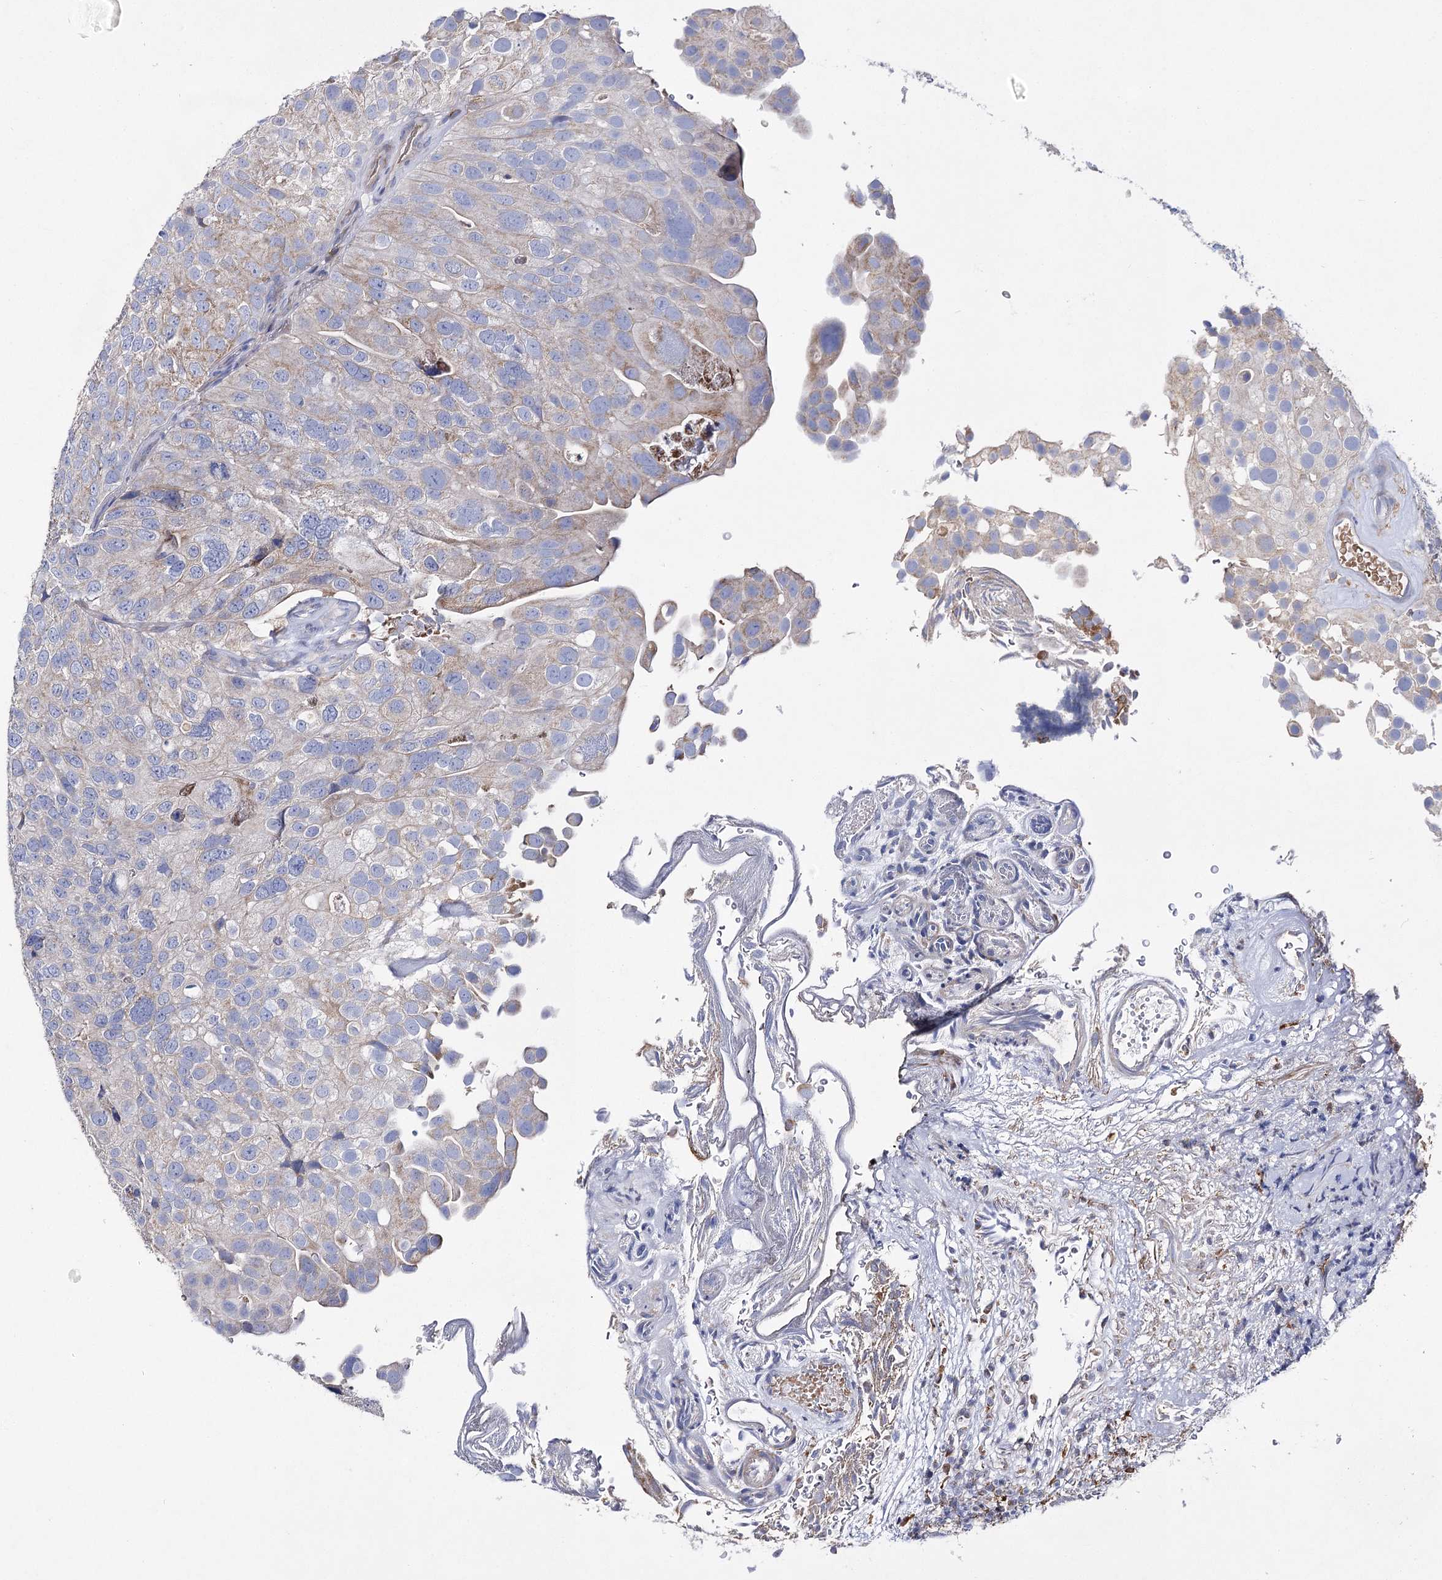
{"staining": {"intensity": "moderate", "quantity": "<25%", "location": "cytoplasmic/membranous"}, "tissue": "urothelial cancer", "cell_type": "Tumor cells", "image_type": "cancer", "snomed": [{"axis": "morphology", "description": "Urothelial carcinoma, Low grade"}, {"axis": "topography", "description": "Urinary bladder"}], "caption": "Urothelial cancer stained with DAB (3,3'-diaminobenzidine) immunohistochemistry (IHC) demonstrates low levels of moderate cytoplasmic/membranous expression in approximately <25% of tumor cells.", "gene": "COX15", "patient": {"sex": "male", "age": 78}}